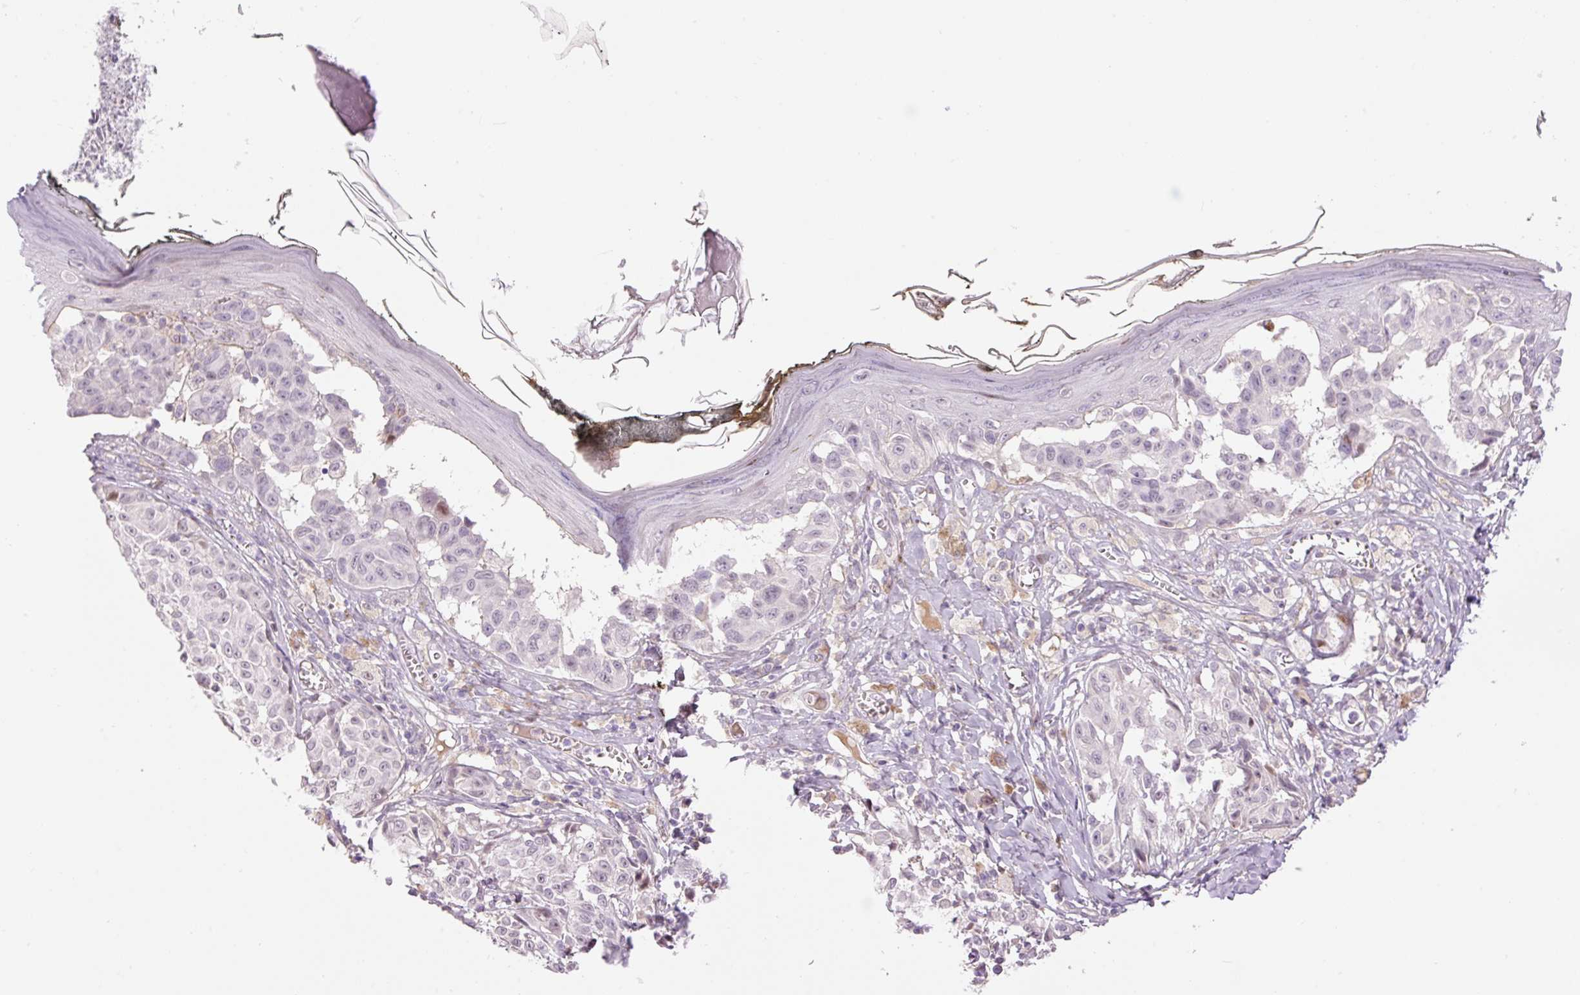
{"staining": {"intensity": "negative", "quantity": "none", "location": "none"}, "tissue": "melanoma", "cell_type": "Tumor cells", "image_type": "cancer", "snomed": [{"axis": "morphology", "description": "Malignant melanoma, NOS"}, {"axis": "topography", "description": "Skin"}], "caption": "Melanoma was stained to show a protein in brown. There is no significant positivity in tumor cells.", "gene": "HNF1A", "patient": {"sex": "female", "age": 43}}